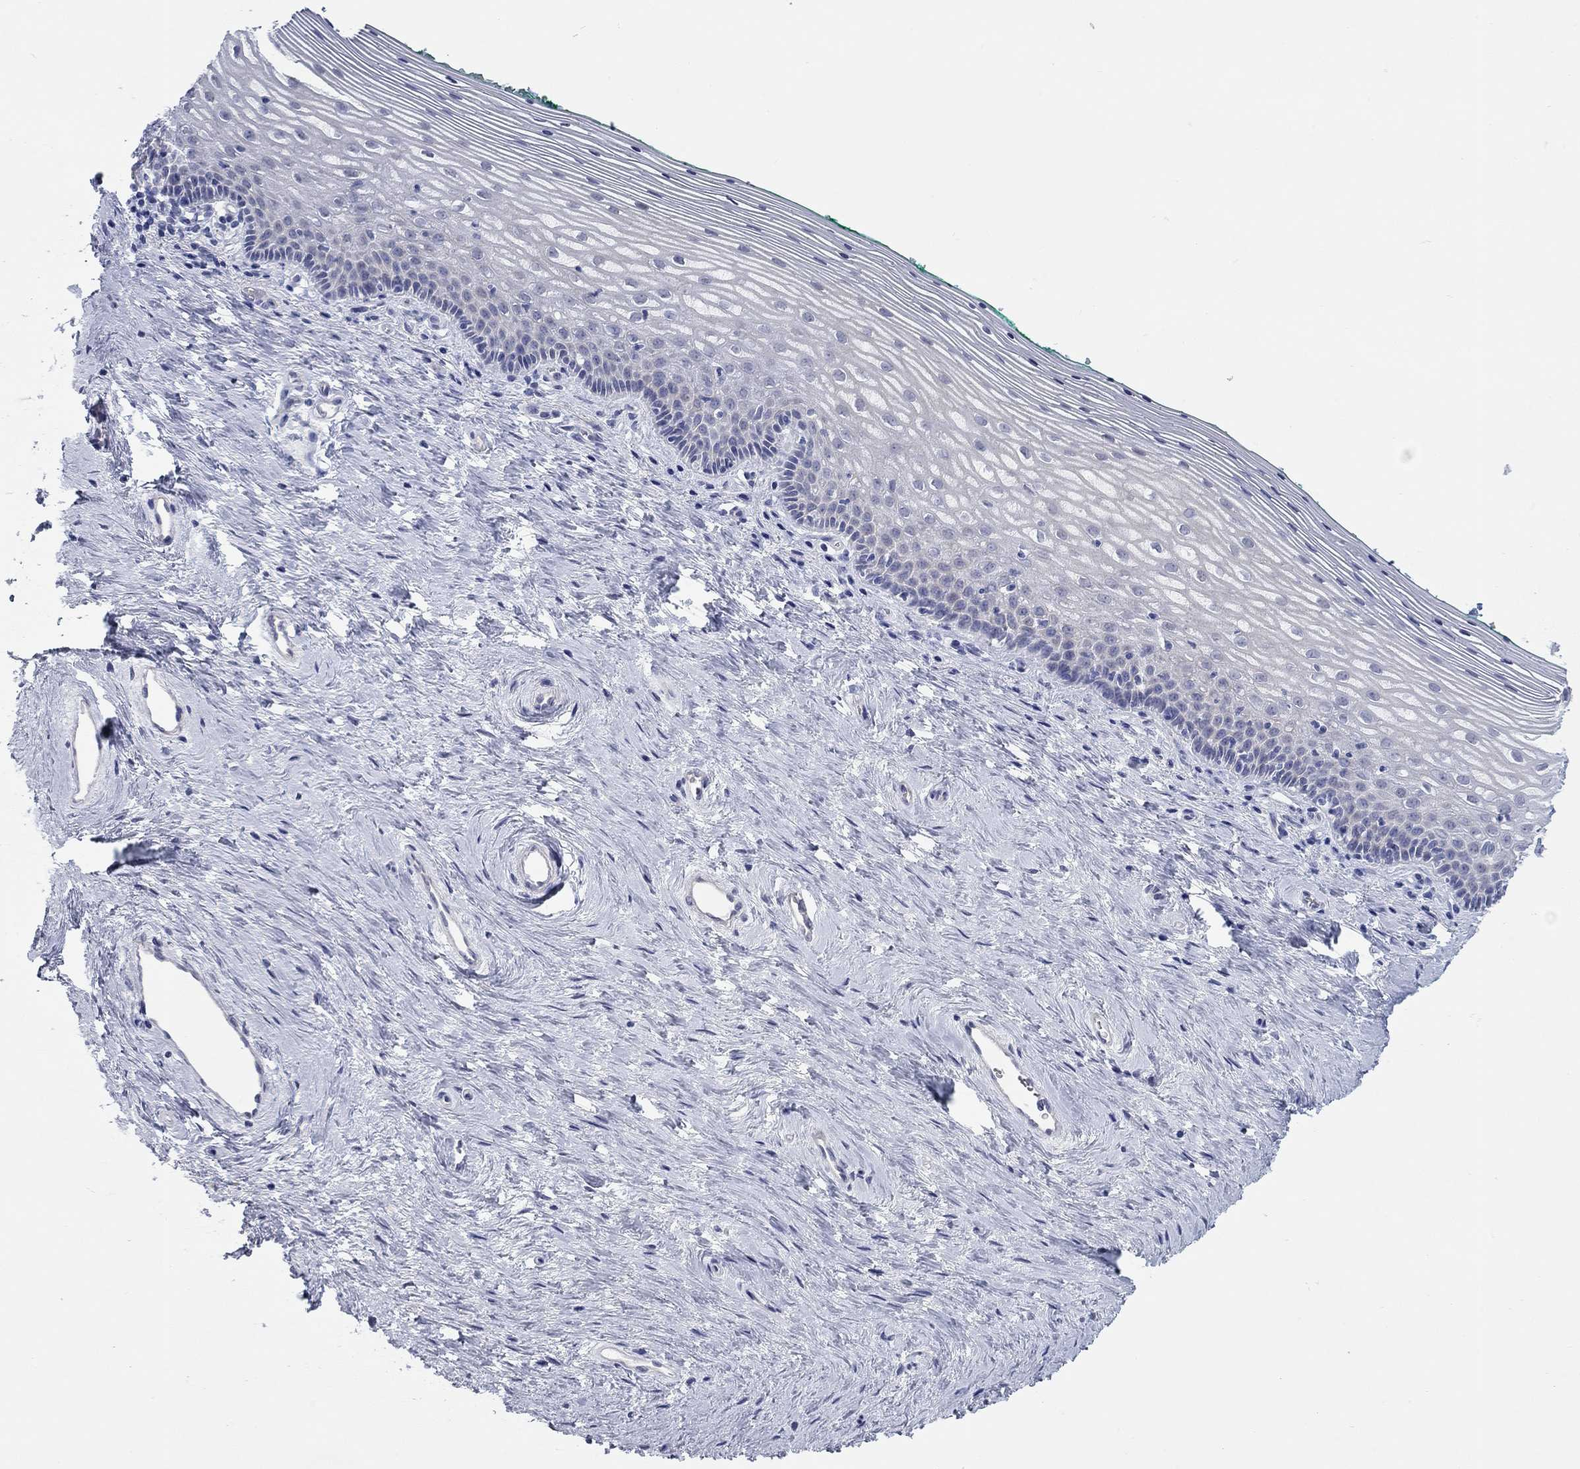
{"staining": {"intensity": "negative", "quantity": "none", "location": "none"}, "tissue": "vagina", "cell_type": "Squamous epithelial cells", "image_type": "normal", "snomed": [{"axis": "morphology", "description": "Normal tissue, NOS"}, {"axis": "topography", "description": "Vagina"}], "caption": "IHC histopathology image of unremarkable human vagina stained for a protein (brown), which demonstrates no positivity in squamous epithelial cells.", "gene": "WASF3", "patient": {"sex": "female", "age": 45}}